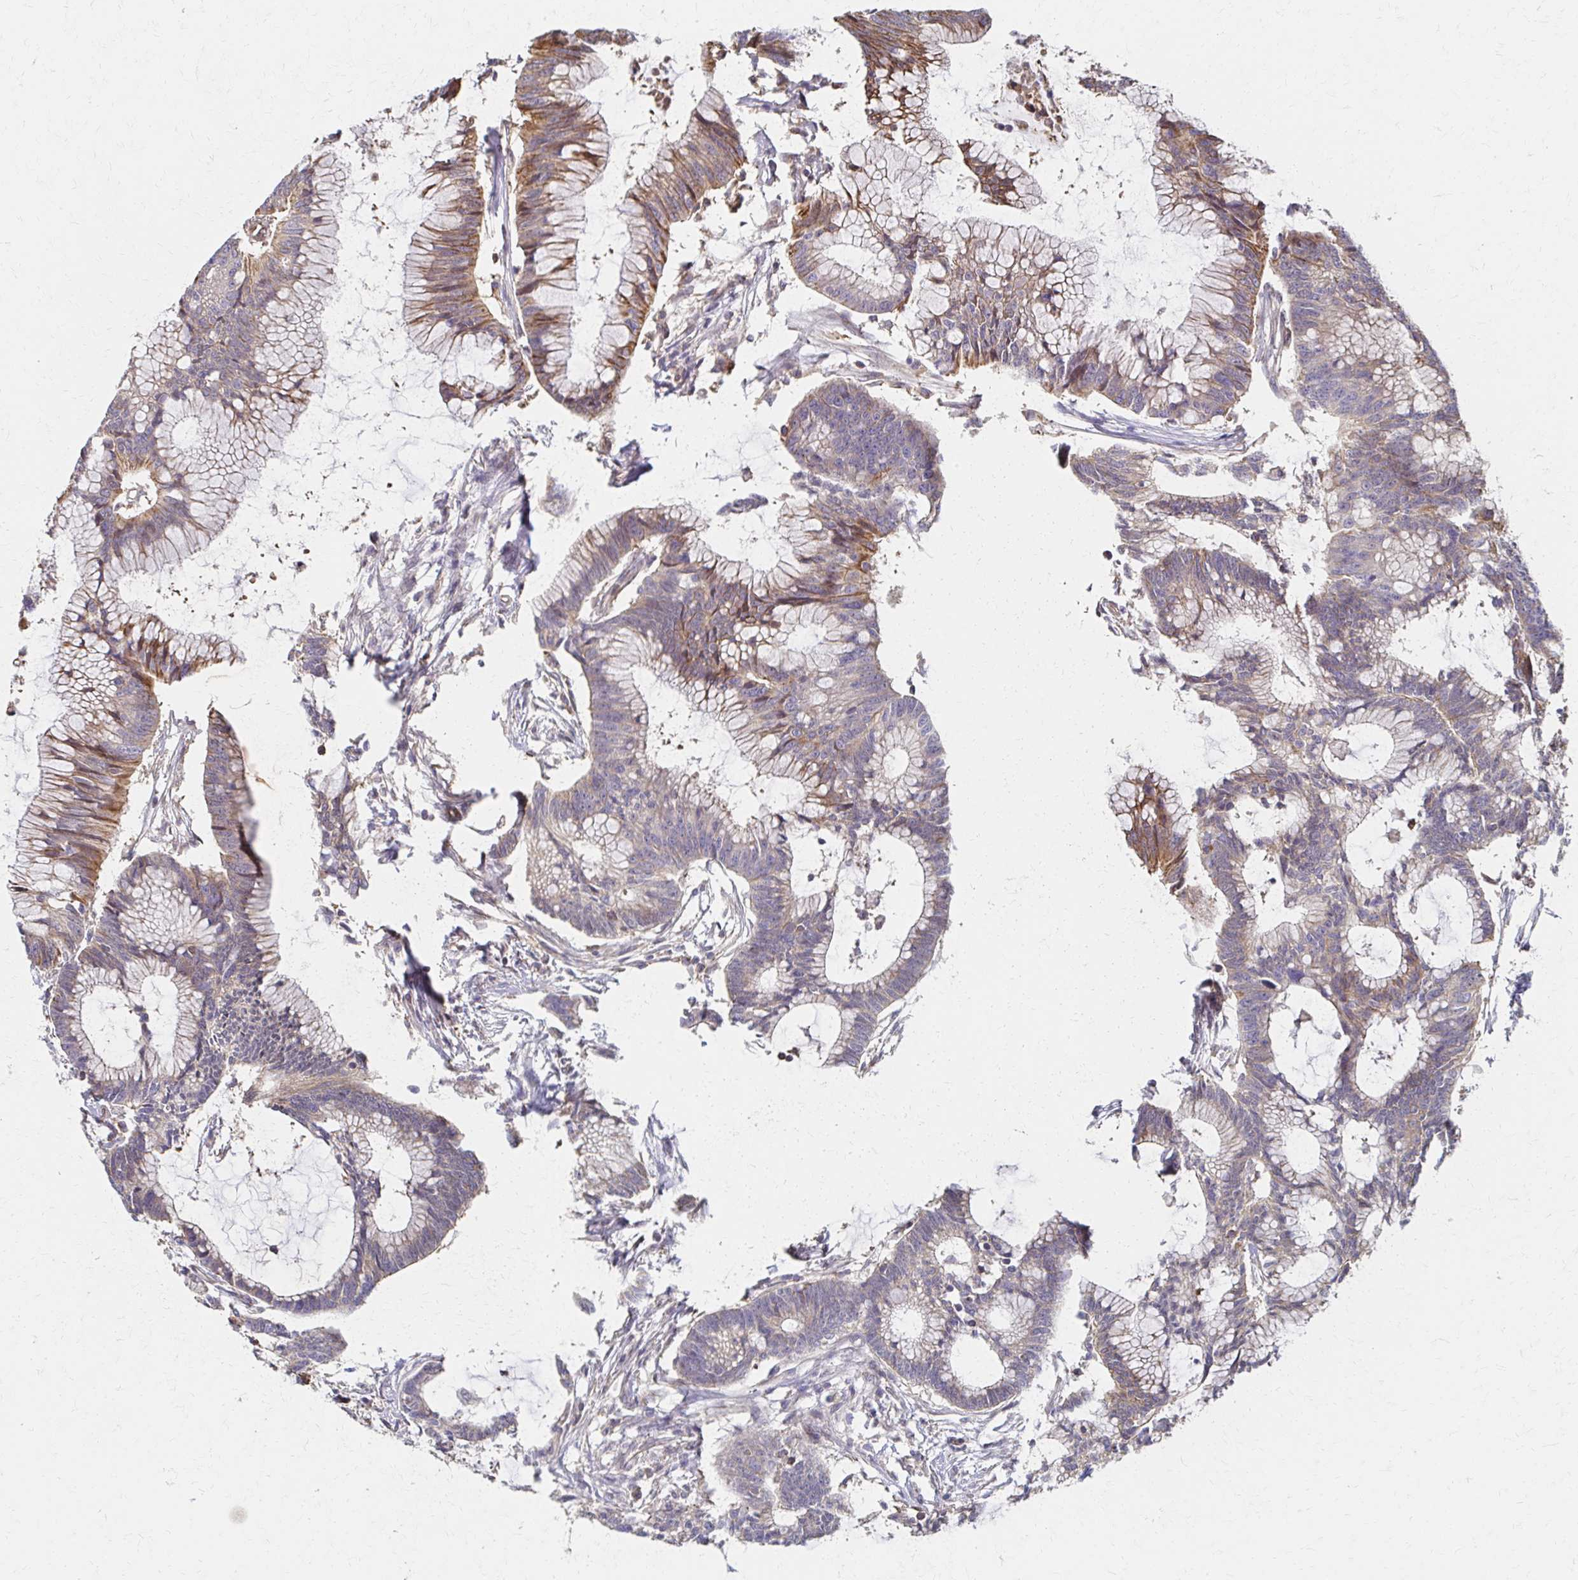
{"staining": {"intensity": "moderate", "quantity": "<25%", "location": "cytoplasmic/membranous"}, "tissue": "colorectal cancer", "cell_type": "Tumor cells", "image_type": "cancer", "snomed": [{"axis": "morphology", "description": "Adenocarcinoma, NOS"}, {"axis": "topography", "description": "Colon"}], "caption": "Immunohistochemical staining of colorectal cancer (adenocarcinoma) reveals low levels of moderate cytoplasmic/membranous protein expression in about <25% of tumor cells.", "gene": "EOLA2", "patient": {"sex": "female", "age": 78}}